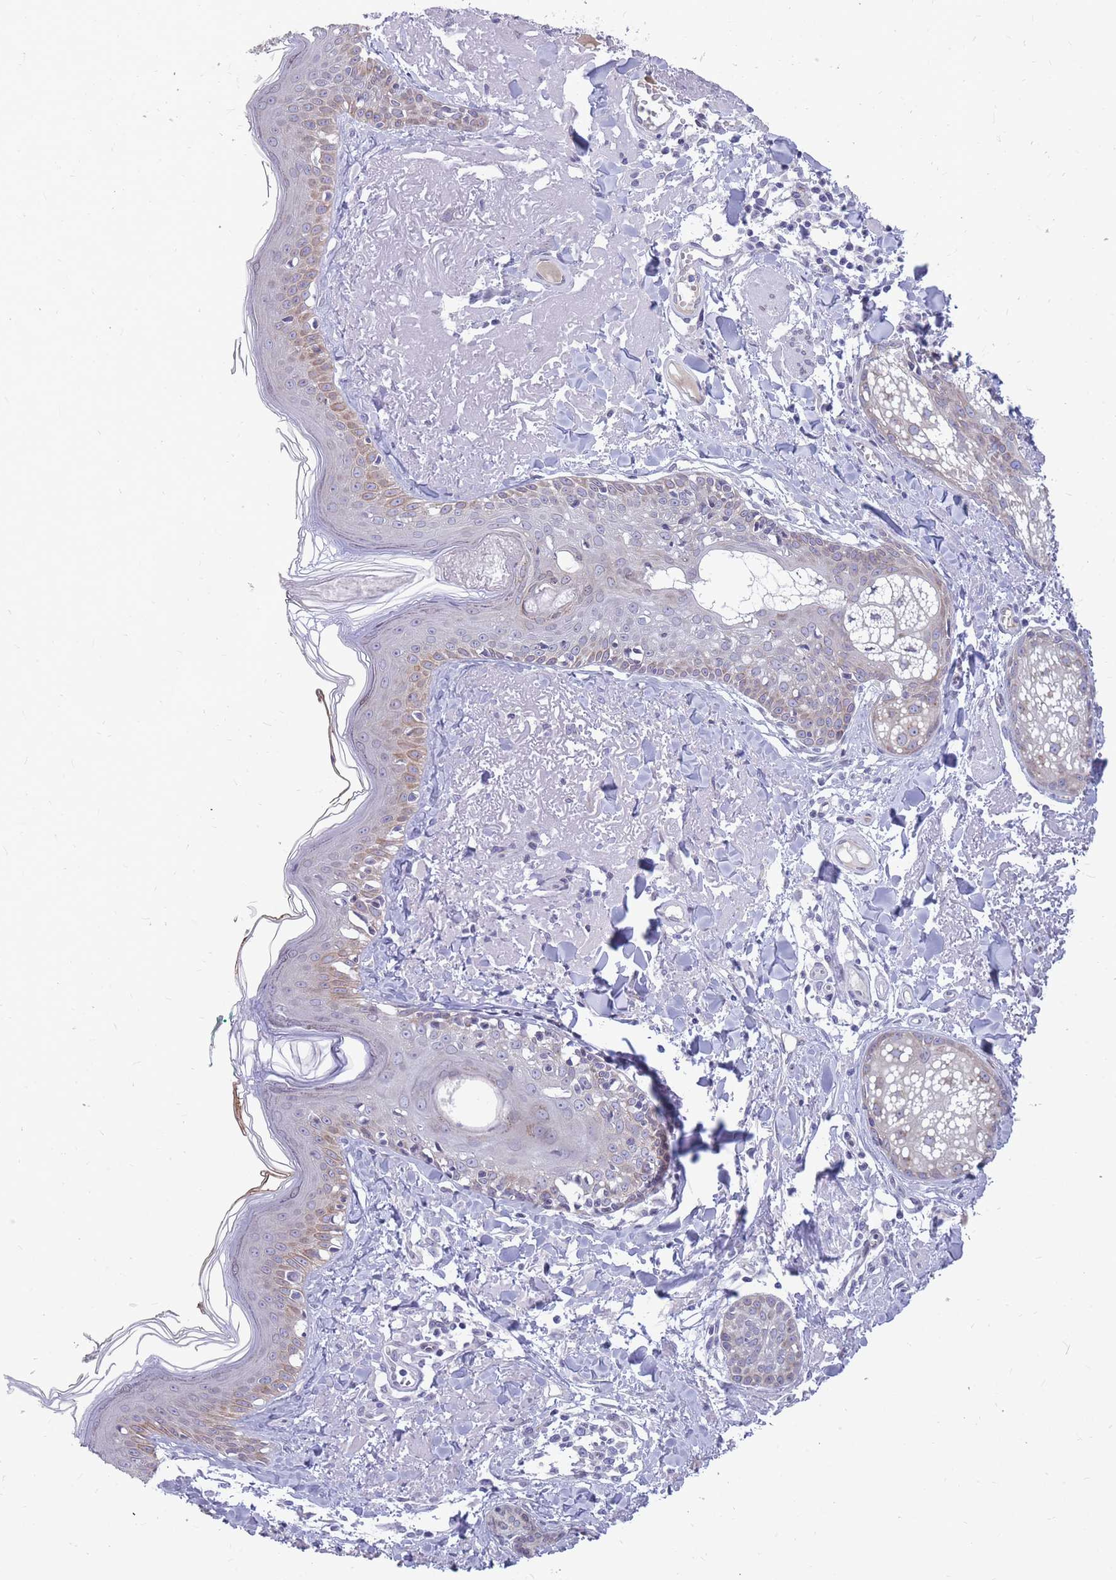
{"staining": {"intensity": "negative", "quantity": "none", "location": "none"}, "tissue": "skin", "cell_type": "Fibroblasts", "image_type": "normal", "snomed": [{"axis": "morphology", "description": "Normal tissue, NOS"}, {"axis": "morphology", "description": "Malignant melanoma, NOS"}, {"axis": "topography", "description": "Skin"}], "caption": "DAB immunohistochemical staining of normal skin exhibits no significant expression in fibroblasts.", "gene": "HOOK2", "patient": {"sex": "male", "age": 80}}